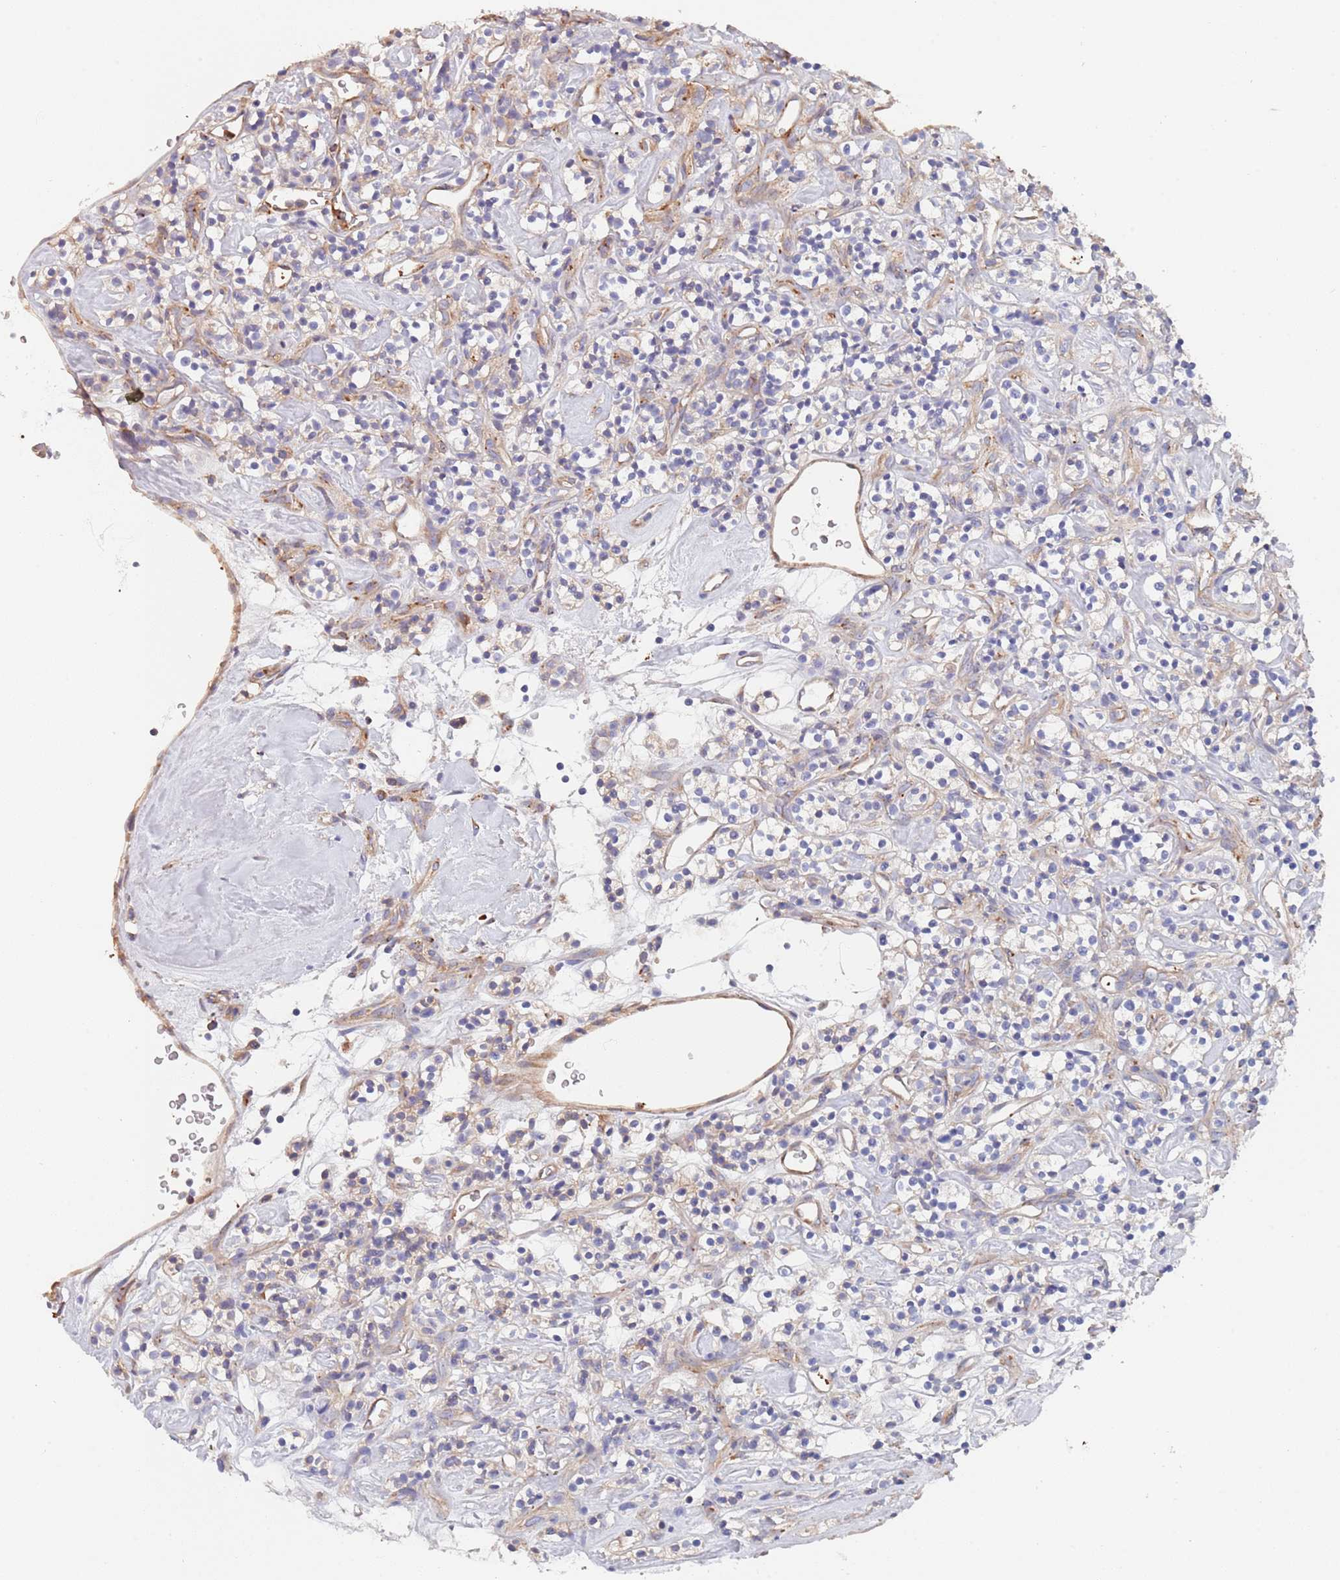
{"staining": {"intensity": "negative", "quantity": "none", "location": "none"}, "tissue": "renal cancer", "cell_type": "Tumor cells", "image_type": "cancer", "snomed": [{"axis": "morphology", "description": "Adenocarcinoma, NOS"}, {"axis": "topography", "description": "Kidney"}], "caption": "Immunohistochemistry (IHC) image of human renal cancer (adenocarcinoma) stained for a protein (brown), which displays no expression in tumor cells.", "gene": "DCUN1D3", "patient": {"sex": "male", "age": 77}}